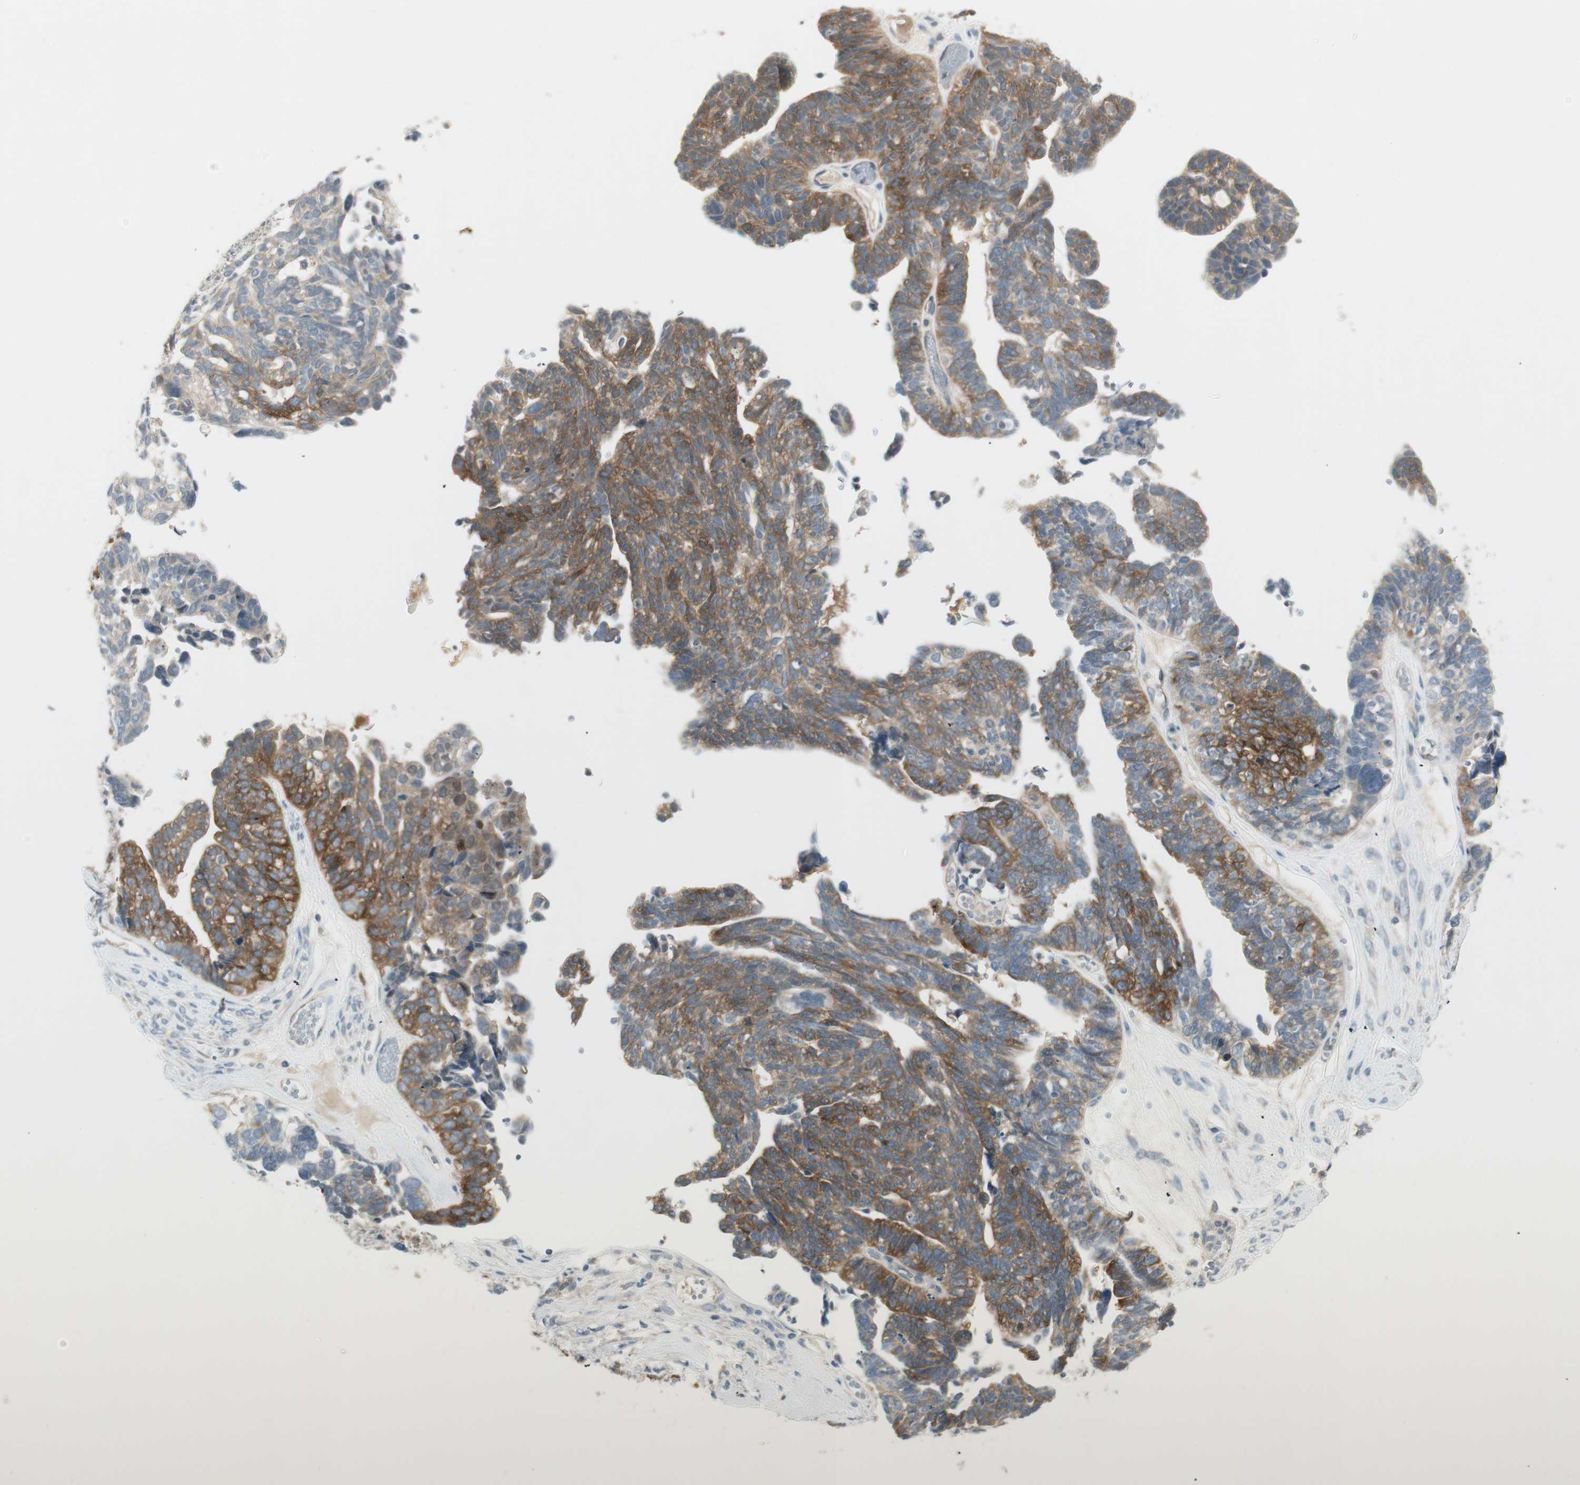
{"staining": {"intensity": "moderate", "quantity": ">75%", "location": "cytoplasmic/membranous"}, "tissue": "ovarian cancer", "cell_type": "Tumor cells", "image_type": "cancer", "snomed": [{"axis": "morphology", "description": "Cystadenocarcinoma, serous, NOS"}, {"axis": "topography", "description": "Ovary"}], "caption": "A high-resolution histopathology image shows IHC staining of ovarian serous cystadenocarcinoma, which demonstrates moderate cytoplasmic/membranous expression in approximately >75% of tumor cells. The staining is performed using DAB brown chromogen to label protein expression. The nuclei are counter-stained blue using hematoxylin.", "gene": "STON1-GTF2A1L", "patient": {"sex": "female", "age": 79}}